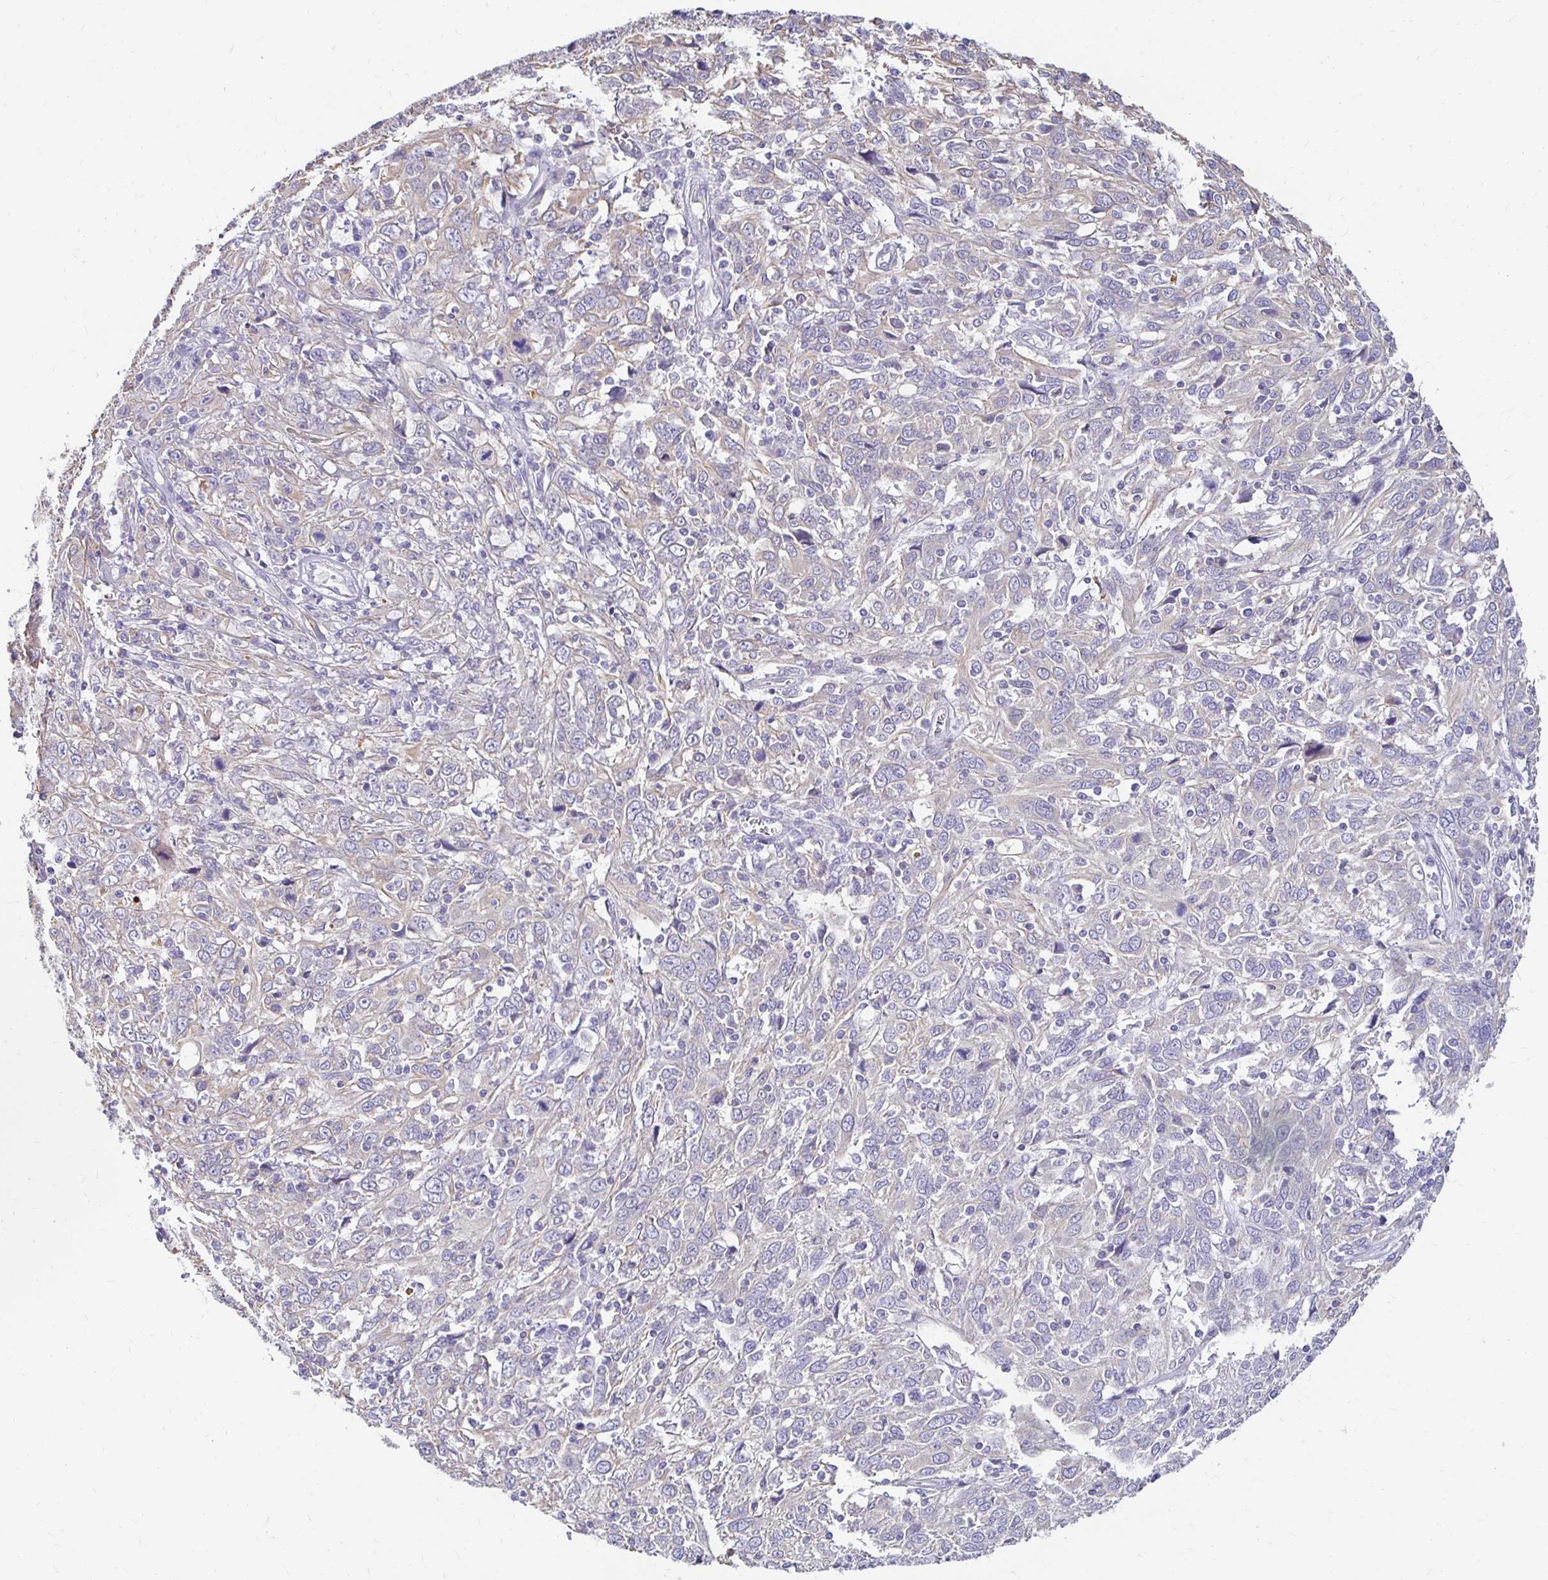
{"staining": {"intensity": "negative", "quantity": "none", "location": "none"}, "tissue": "cervical cancer", "cell_type": "Tumor cells", "image_type": "cancer", "snomed": [{"axis": "morphology", "description": "Squamous cell carcinoma, NOS"}, {"axis": "topography", "description": "Cervix"}], "caption": "This is a micrograph of immunohistochemistry (IHC) staining of cervical cancer (squamous cell carcinoma), which shows no expression in tumor cells.", "gene": "AKAP6", "patient": {"sex": "female", "age": 46}}